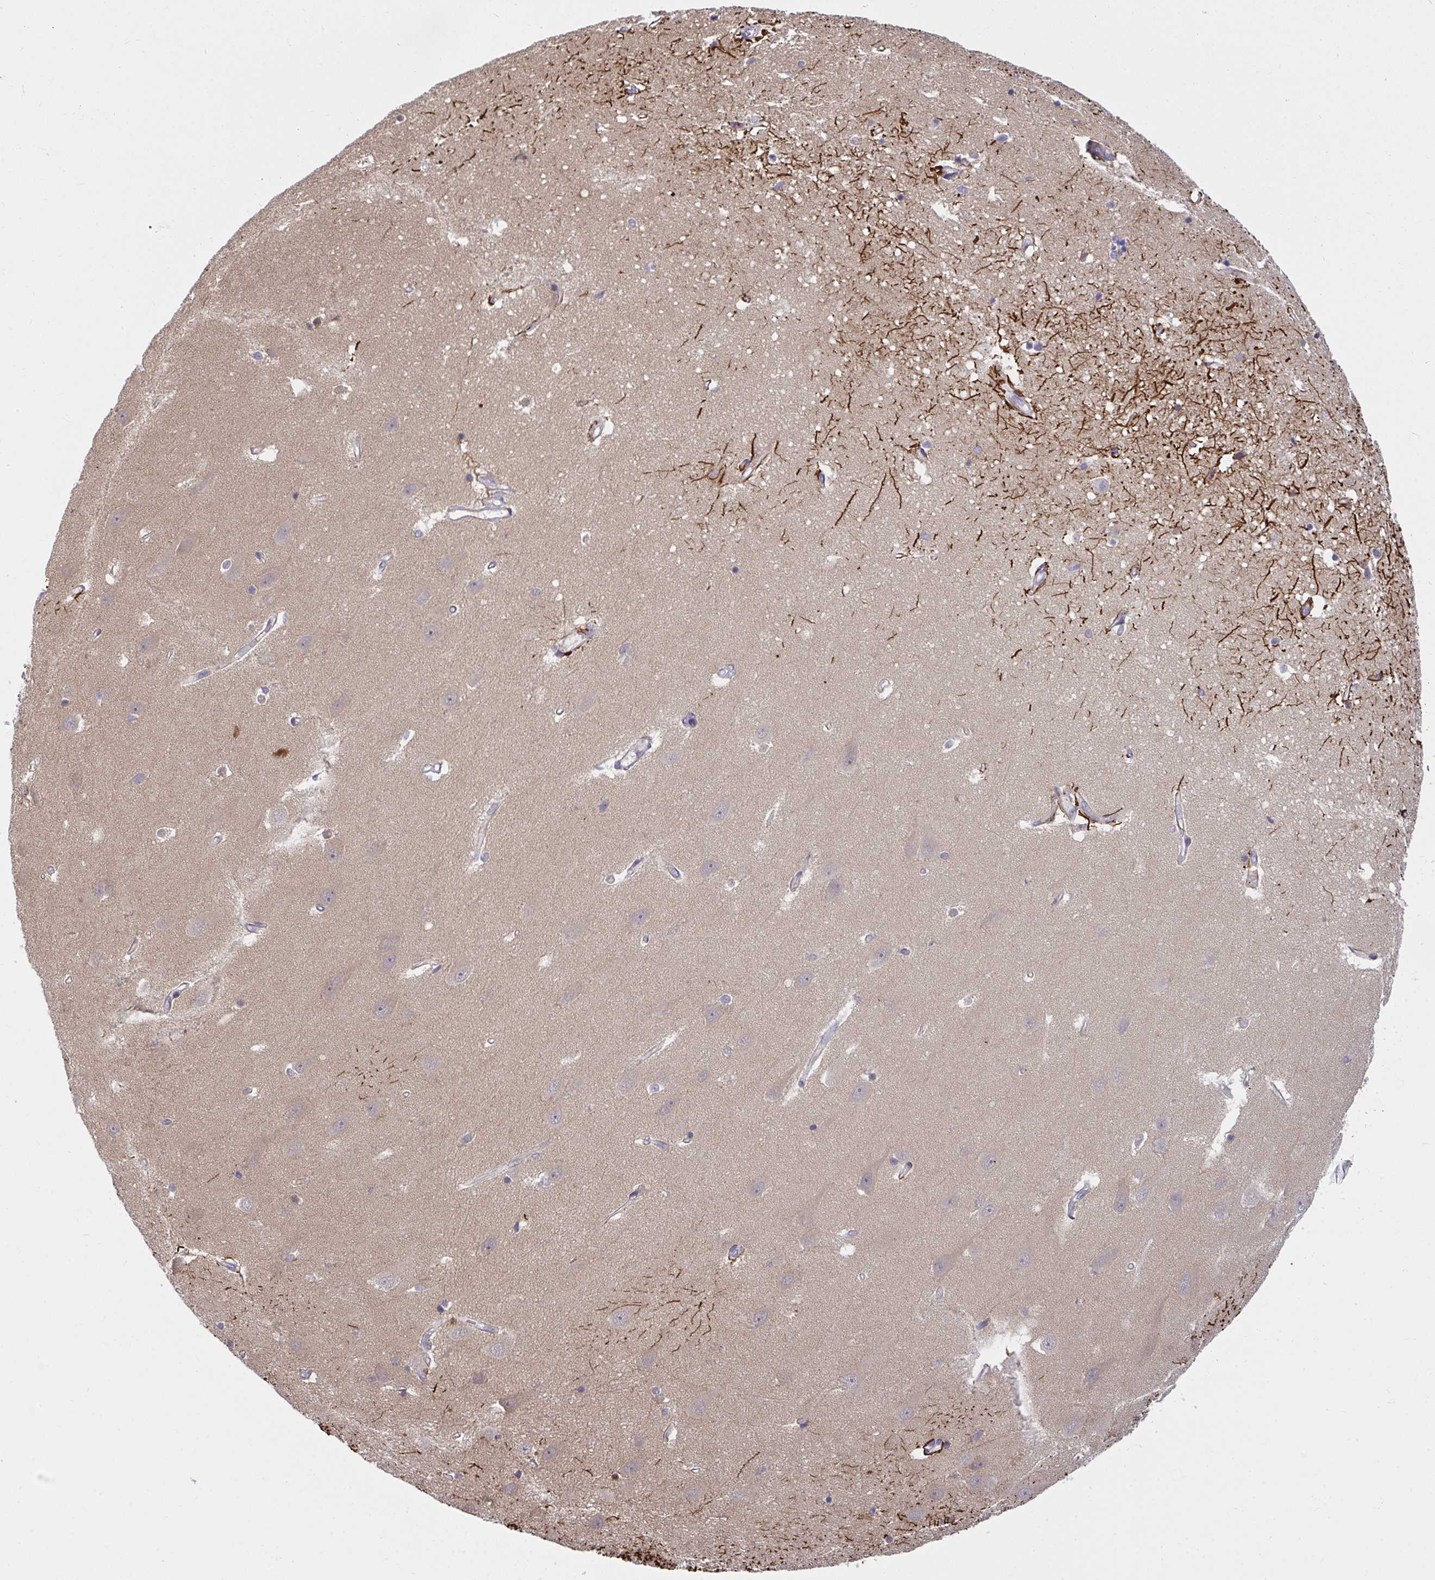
{"staining": {"intensity": "negative", "quantity": "none", "location": "none"}, "tissue": "hippocampus", "cell_type": "Glial cells", "image_type": "normal", "snomed": [{"axis": "morphology", "description": "Normal tissue, NOS"}, {"axis": "topography", "description": "Hippocampus"}], "caption": "Immunohistochemical staining of normal human hippocampus demonstrates no significant positivity in glial cells. (DAB (3,3'-diaminobenzidine) immunohistochemistry visualized using brightfield microscopy, high magnification).", "gene": "SLC30A6", "patient": {"sex": "male", "age": 63}}